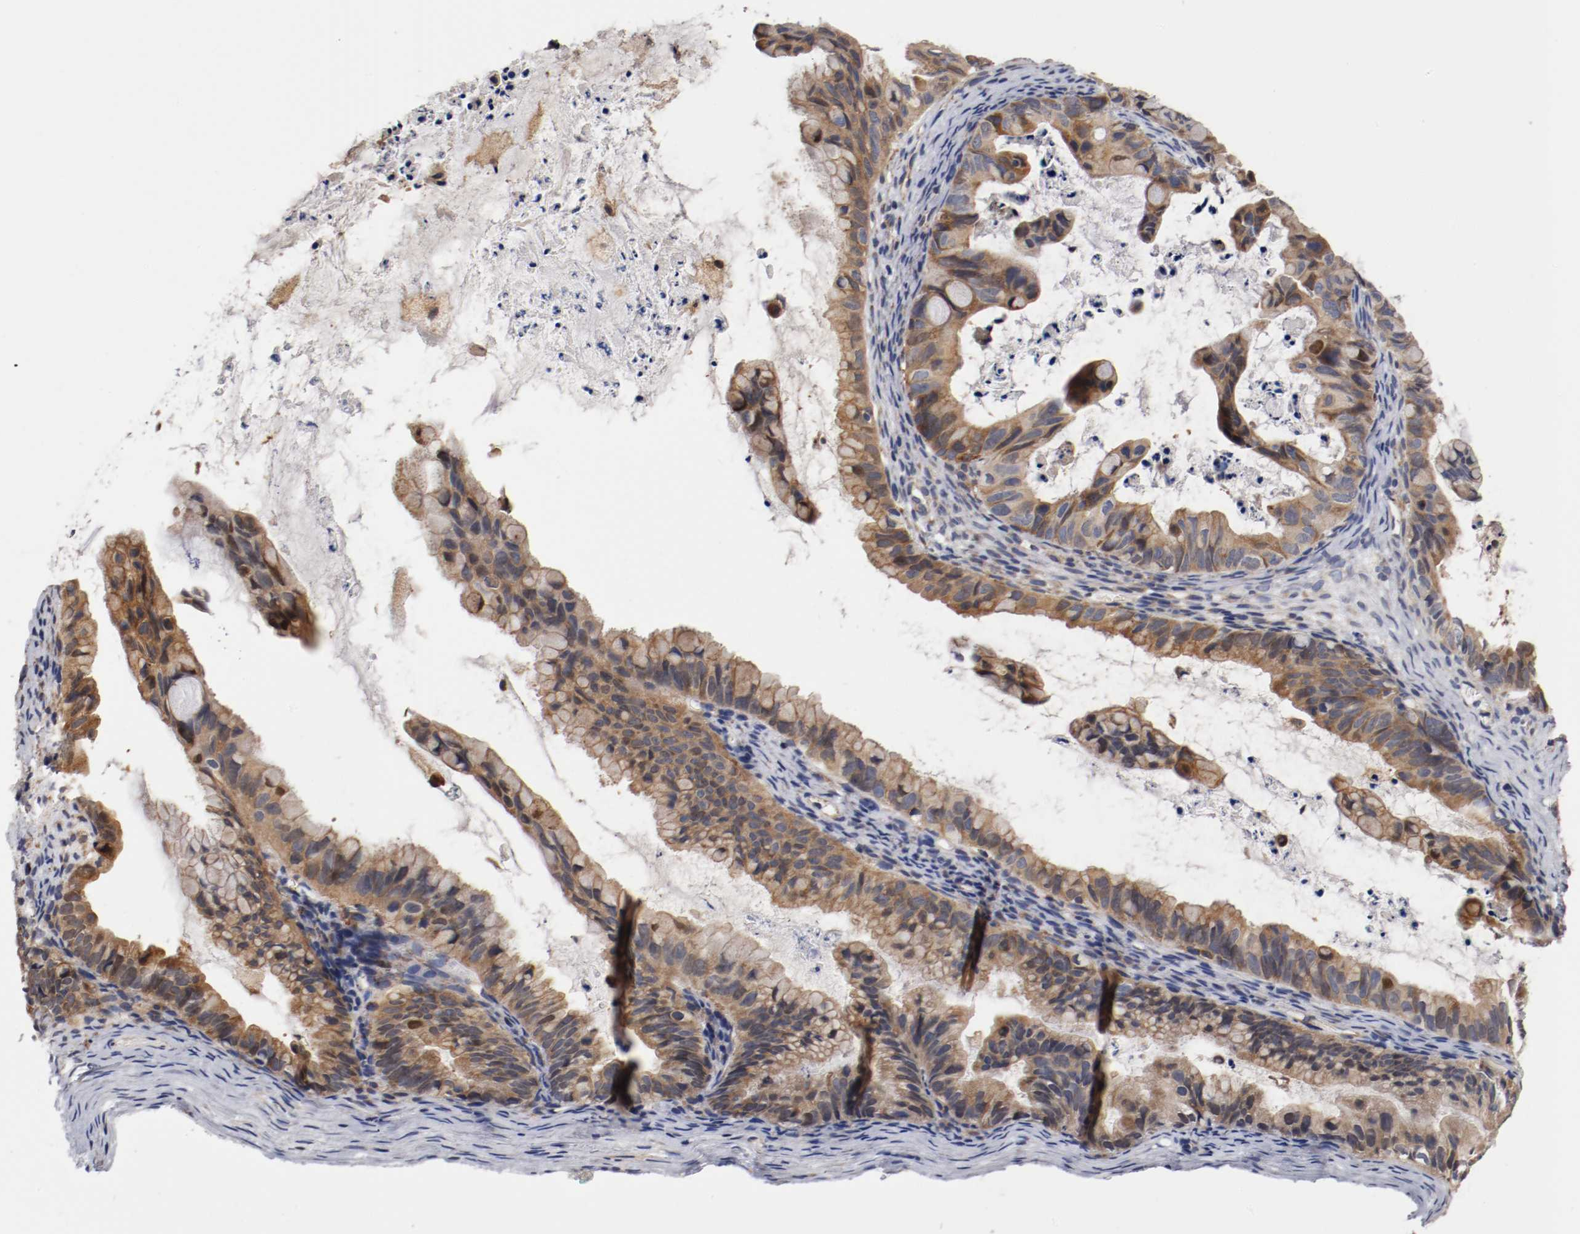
{"staining": {"intensity": "moderate", "quantity": ">75%", "location": "cytoplasmic/membranous"}, "tissue": "ovarian cancer", "cell_type": "Tumor cells", "image_type": "cancer", "snomed": [{"axis": "morphology", "description": "Cystadenocarcinoma, mucinous, NOS"}, {"axis": "topography", "description": "Ovary"}], "caption": "Protein positivity by immunohistochemistry shows moderate cytoplasmic/membranous positivity in about >75% of tumor cells in ovarian cancer.", "gene": "TNFSF13", "patient": {"sex": "female", "age": 36}}